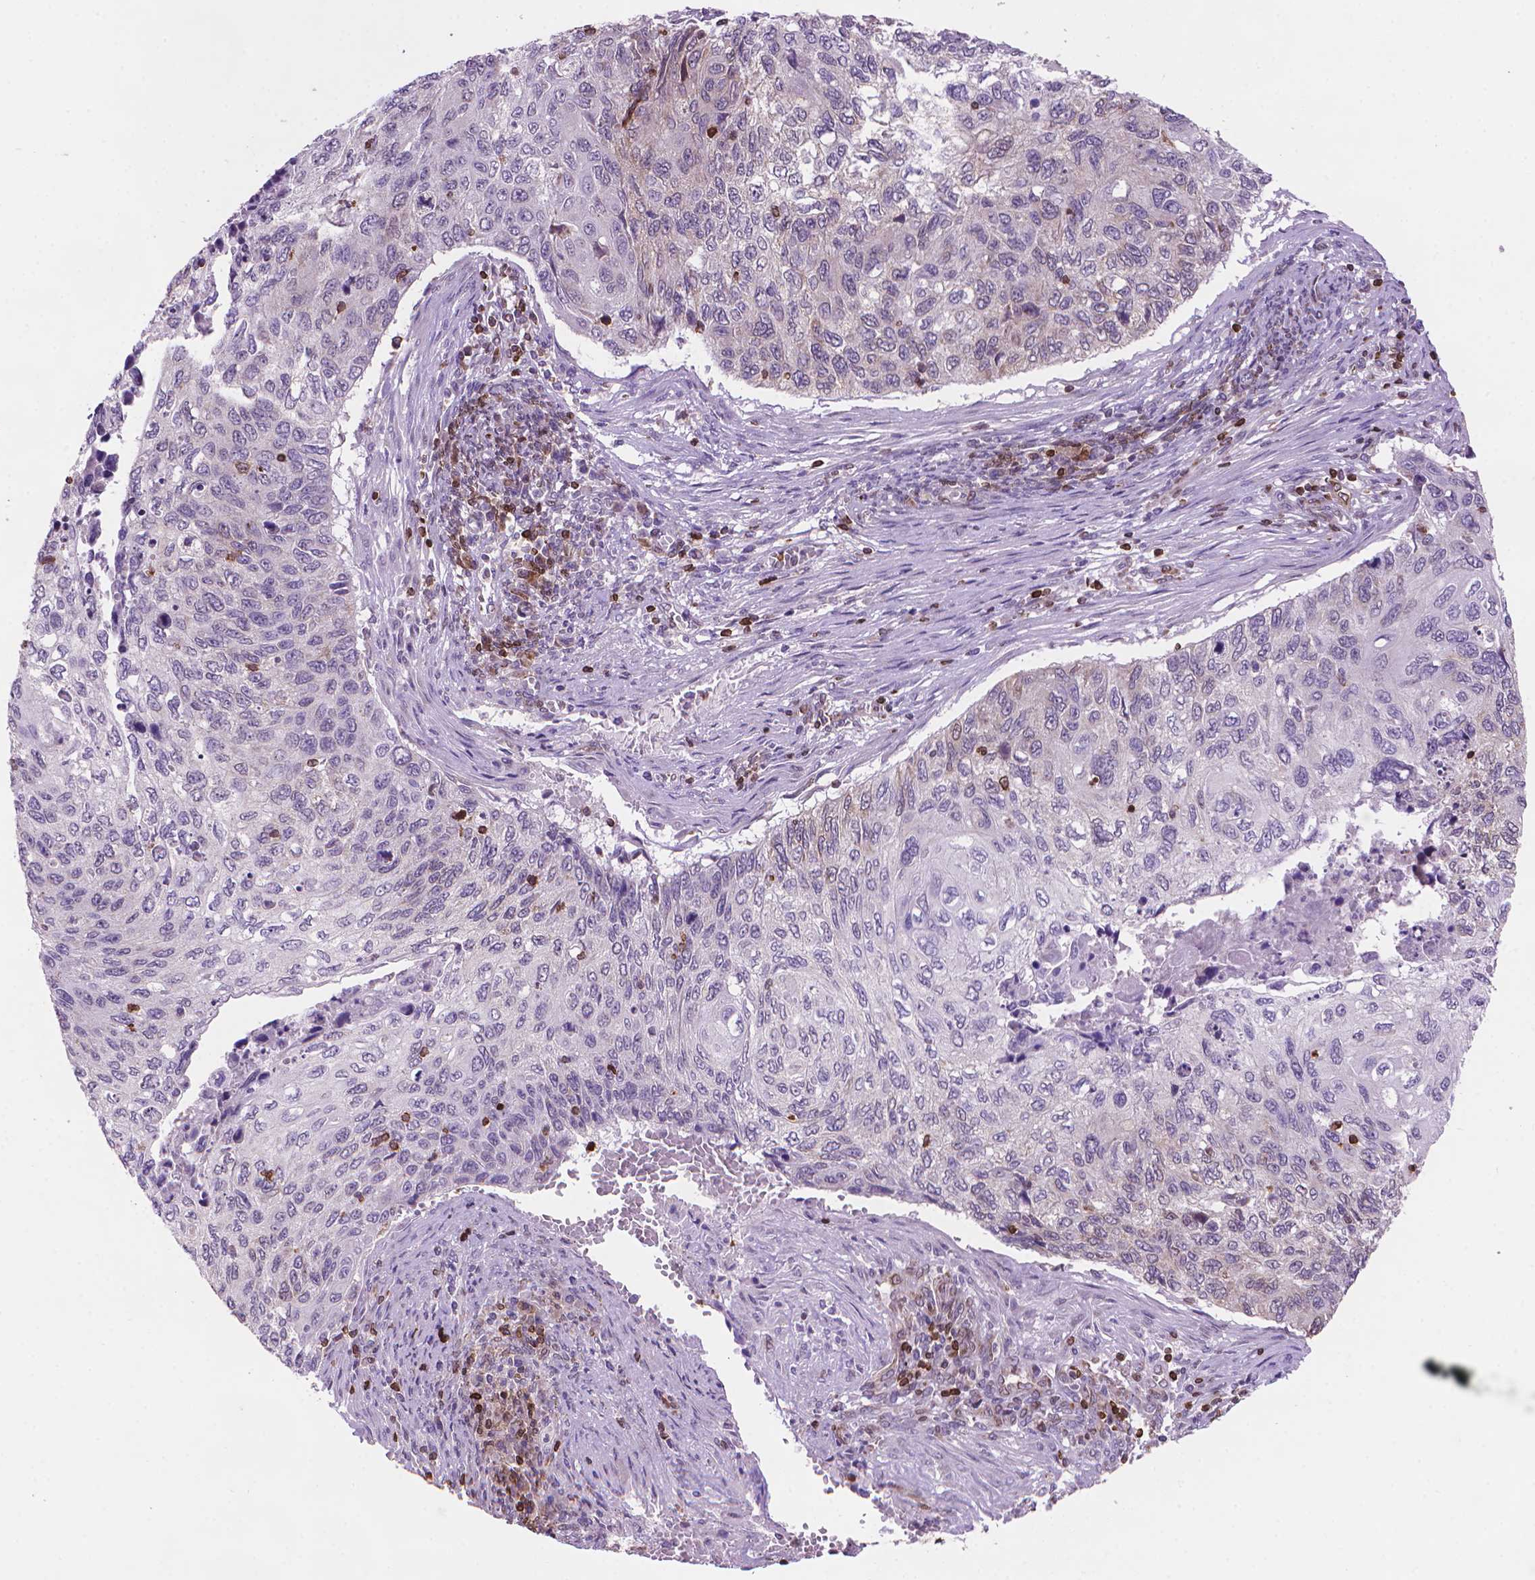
{"staining": {"intensity": "negative", "quantity": "none", "location": "none"}, "tissue": "cervical cancer", "cell_type": "Tumor cells", "image_type": "cancer", "snomed": [{"axis": "morphology", "description": "Squamous cell carcinoma, NOS"}, {"axis": "topography", "description": "Cervix"}], "caption": "Human squamous cell carcinoma (cervical) stained for a protein using immunohistochemistry demonstrates no positivity in tumor cells.", "gene": "BCL2", "patient": {"sex": "female", "age": 70}}